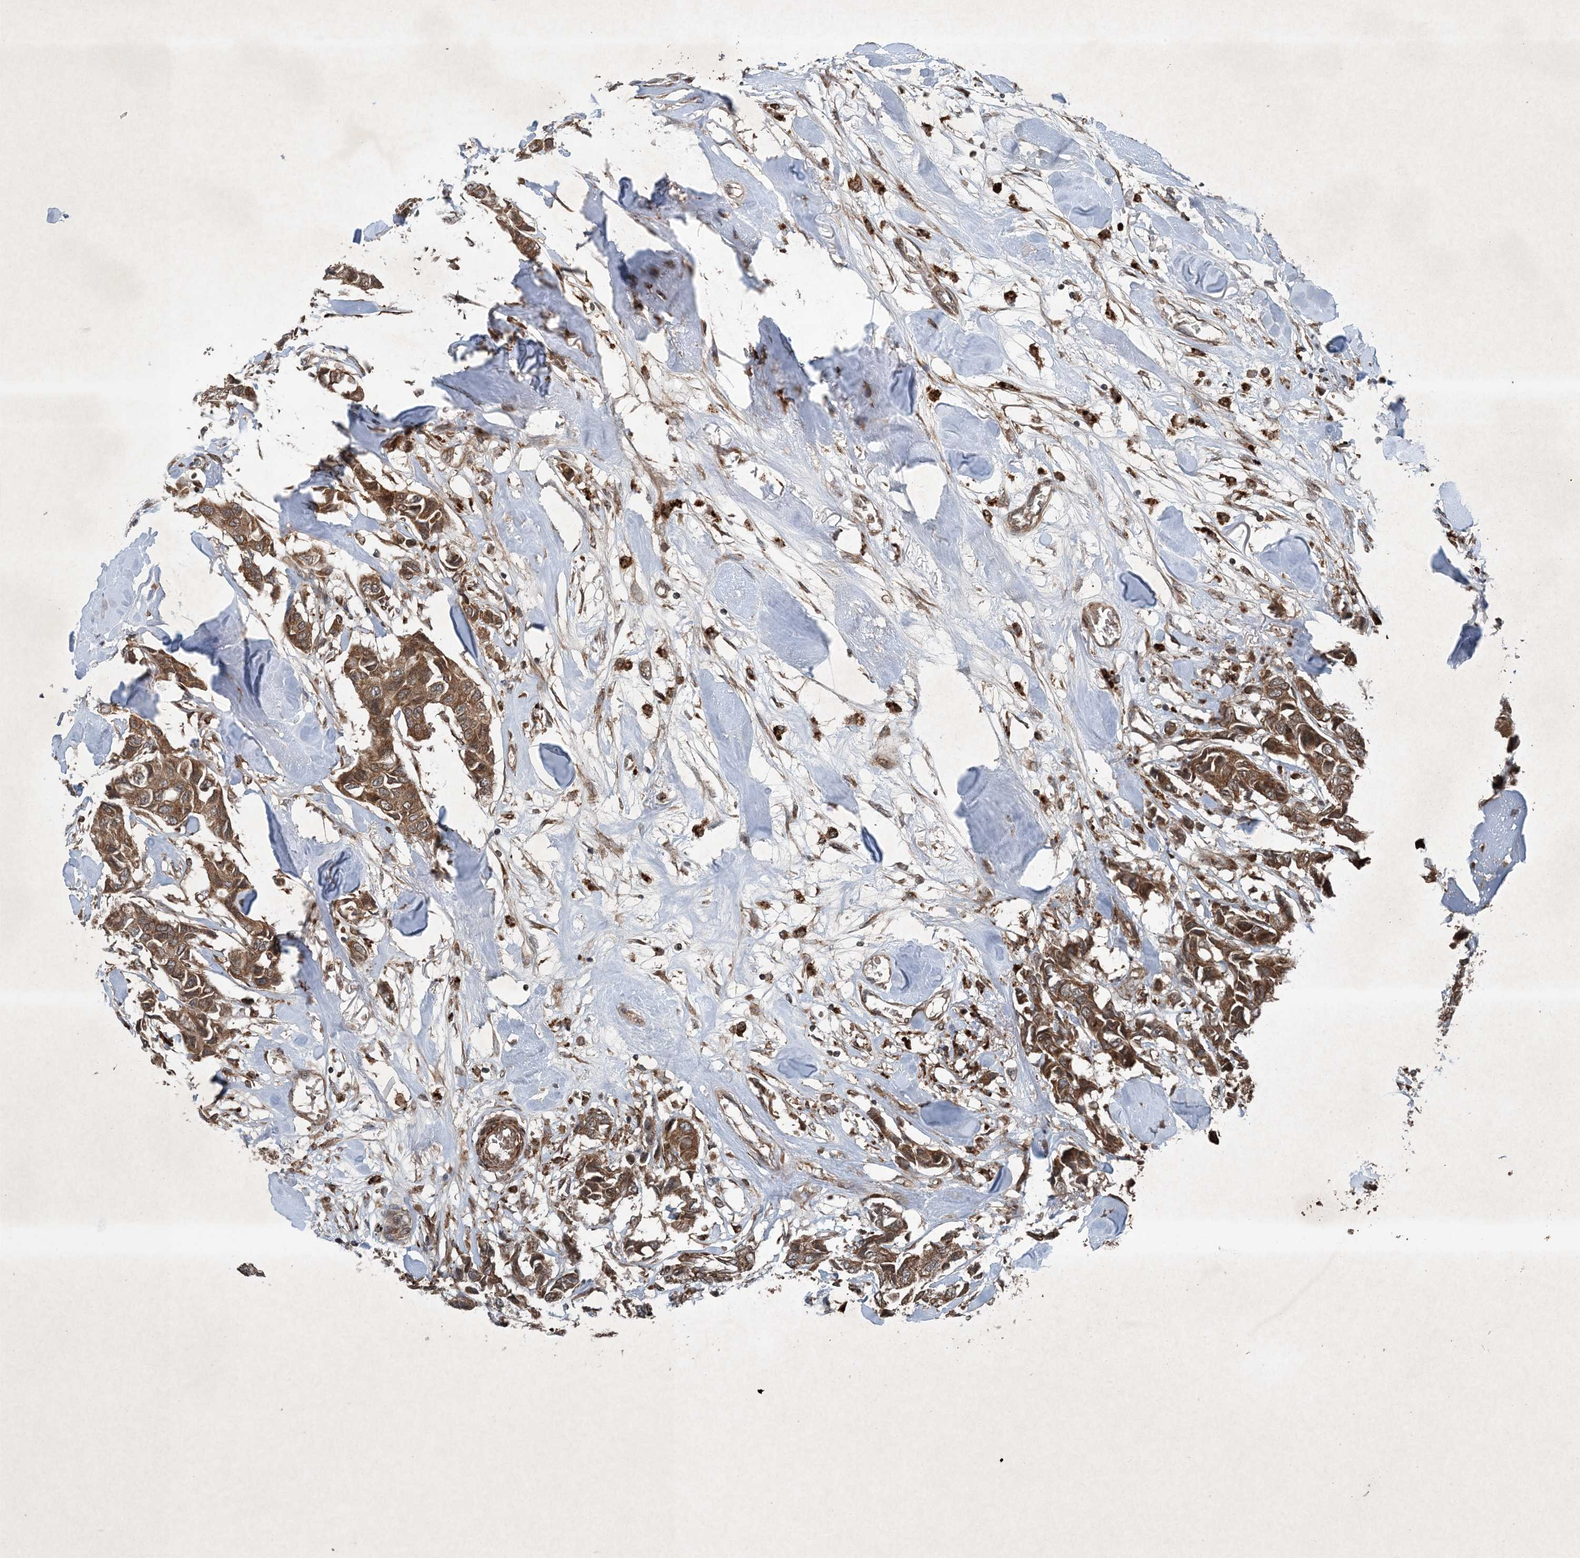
{"staining": {"intensity": "strong", "quantity": ">75%", "location": "cytoplasmic/membranous"}, "tissue": "breast cancer", "cell_type": "Tumor cells", "image_type": "cancer", "snomed": [{"axis": "morphology", "description": "Duct carcinoma"}, {"axis": "topography", "description": "Breast"}], "caption": "IHC (DAB) staining of breast cancer (intraductal carcinoma) reveals strong cytoplasmic/membranous protein expression in approximately >75% of tumor cells.", "gene": "GNG5", "patient": {"sex": "female", "age": 80}}